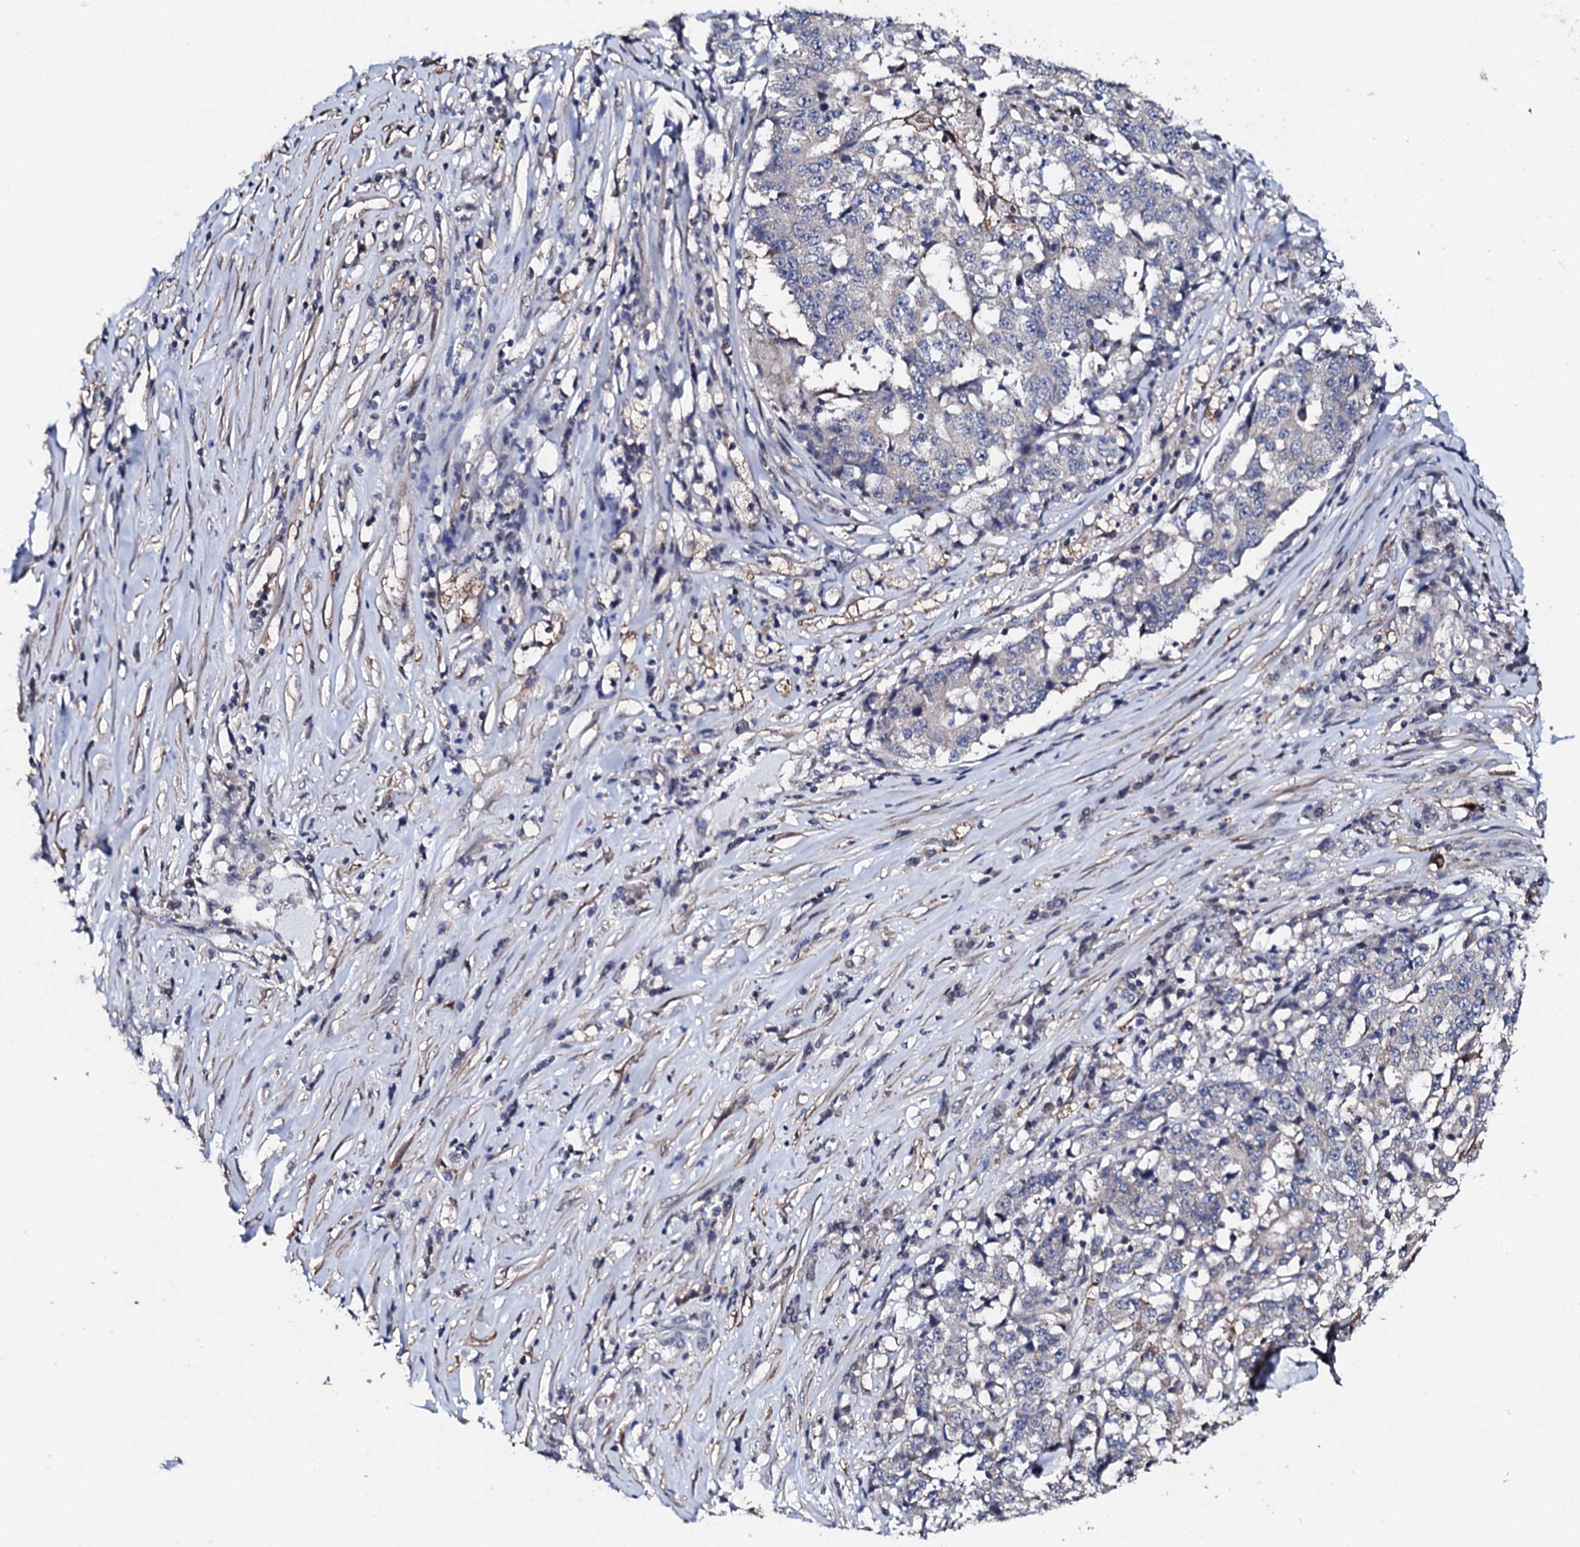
{"staining": {"intensity": "negative", "quantity": "none", "location": "none"}, "tissue": "stomach cancer", "cell_type": "Tumor cells", "image_type": "cancer", "snomed": [{"axis": "morphology", "description": "Adenocarcinoma, NOS"}, {"axis": "topography", "description": "Stomach"}], "caption": "A high-resolution histopathology image shows IHC staining of stomach cancer, which shows no significant expression in tumor cells.", "gene": "EDC3", "patient": {"sex": "male", "age": 59}}